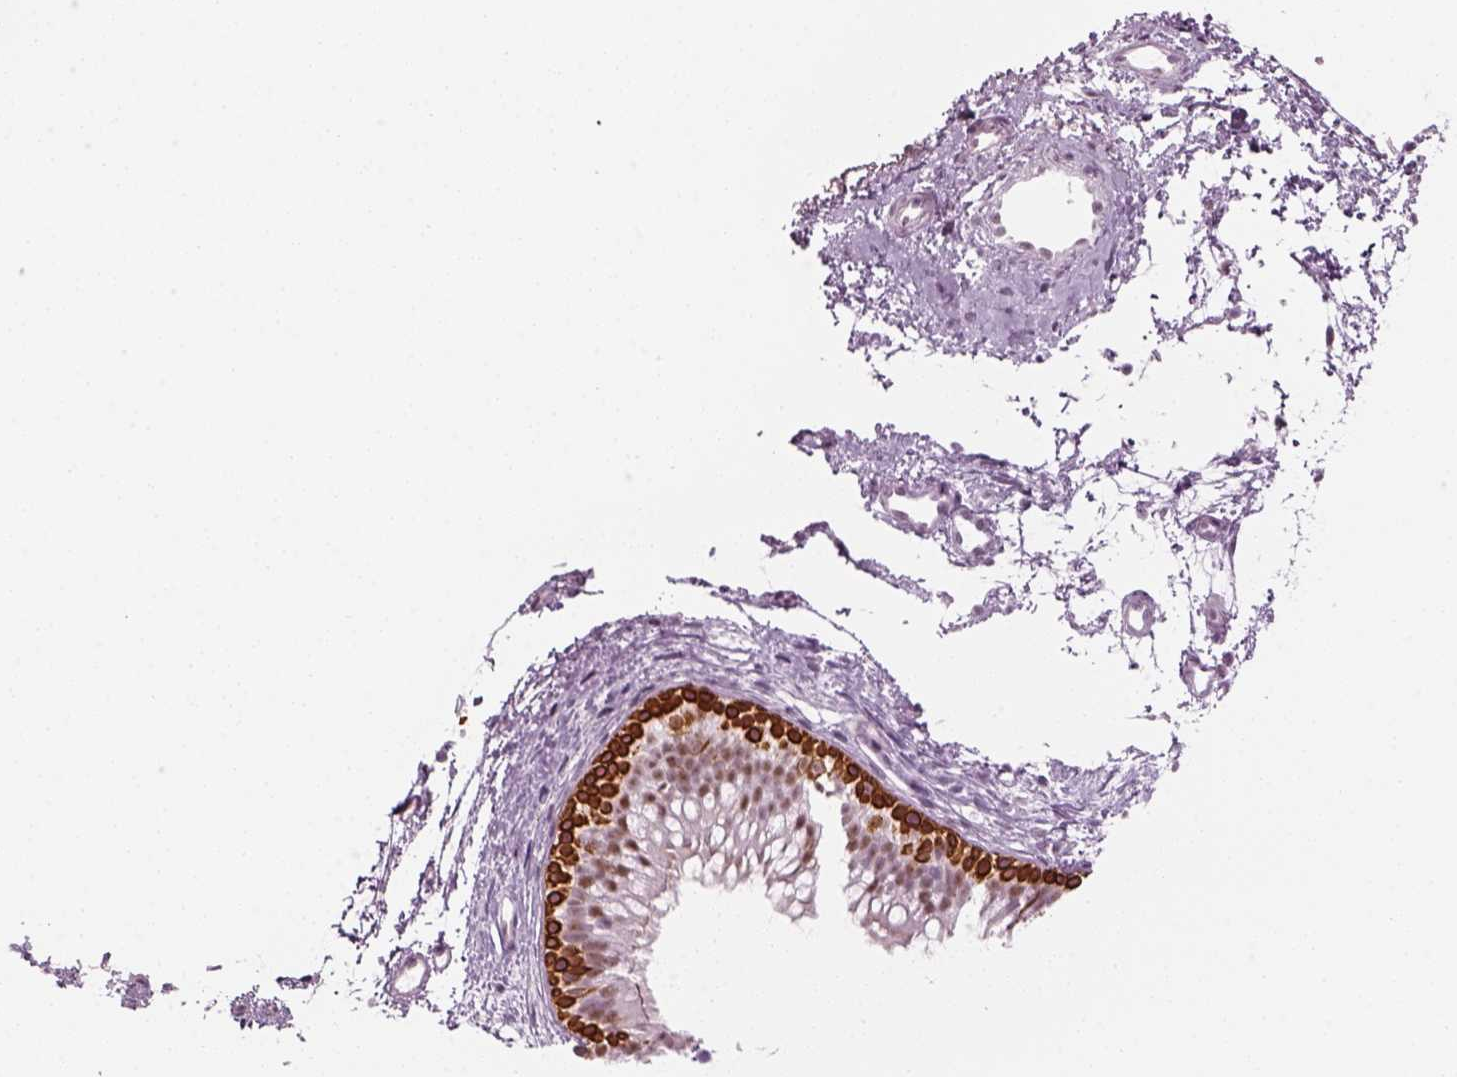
{"staining": {"intensity": "strong", "quantity": "25%-75%", "location": "cytoplasmic/membranous,nuclear"}, "tissue": "nasopharynx", "cell_type": "Respiratory epithelial cells", "image_type": "normal", "snomed": [{"axis": "morphology", "description": "Normal tissue, NOS"}, {"axis": "topography", "description": "Nasopharynx"}], "caption": "Immunohistochemical staining of unremarkable nasopharynx demonstrates strong cytoplasmic/membranous,nuclear protein expression in approximately 25%-75% of respiratory epithelial cells.", "gene": "KRT75", "patient": {"sex": "male", "age": 58}}